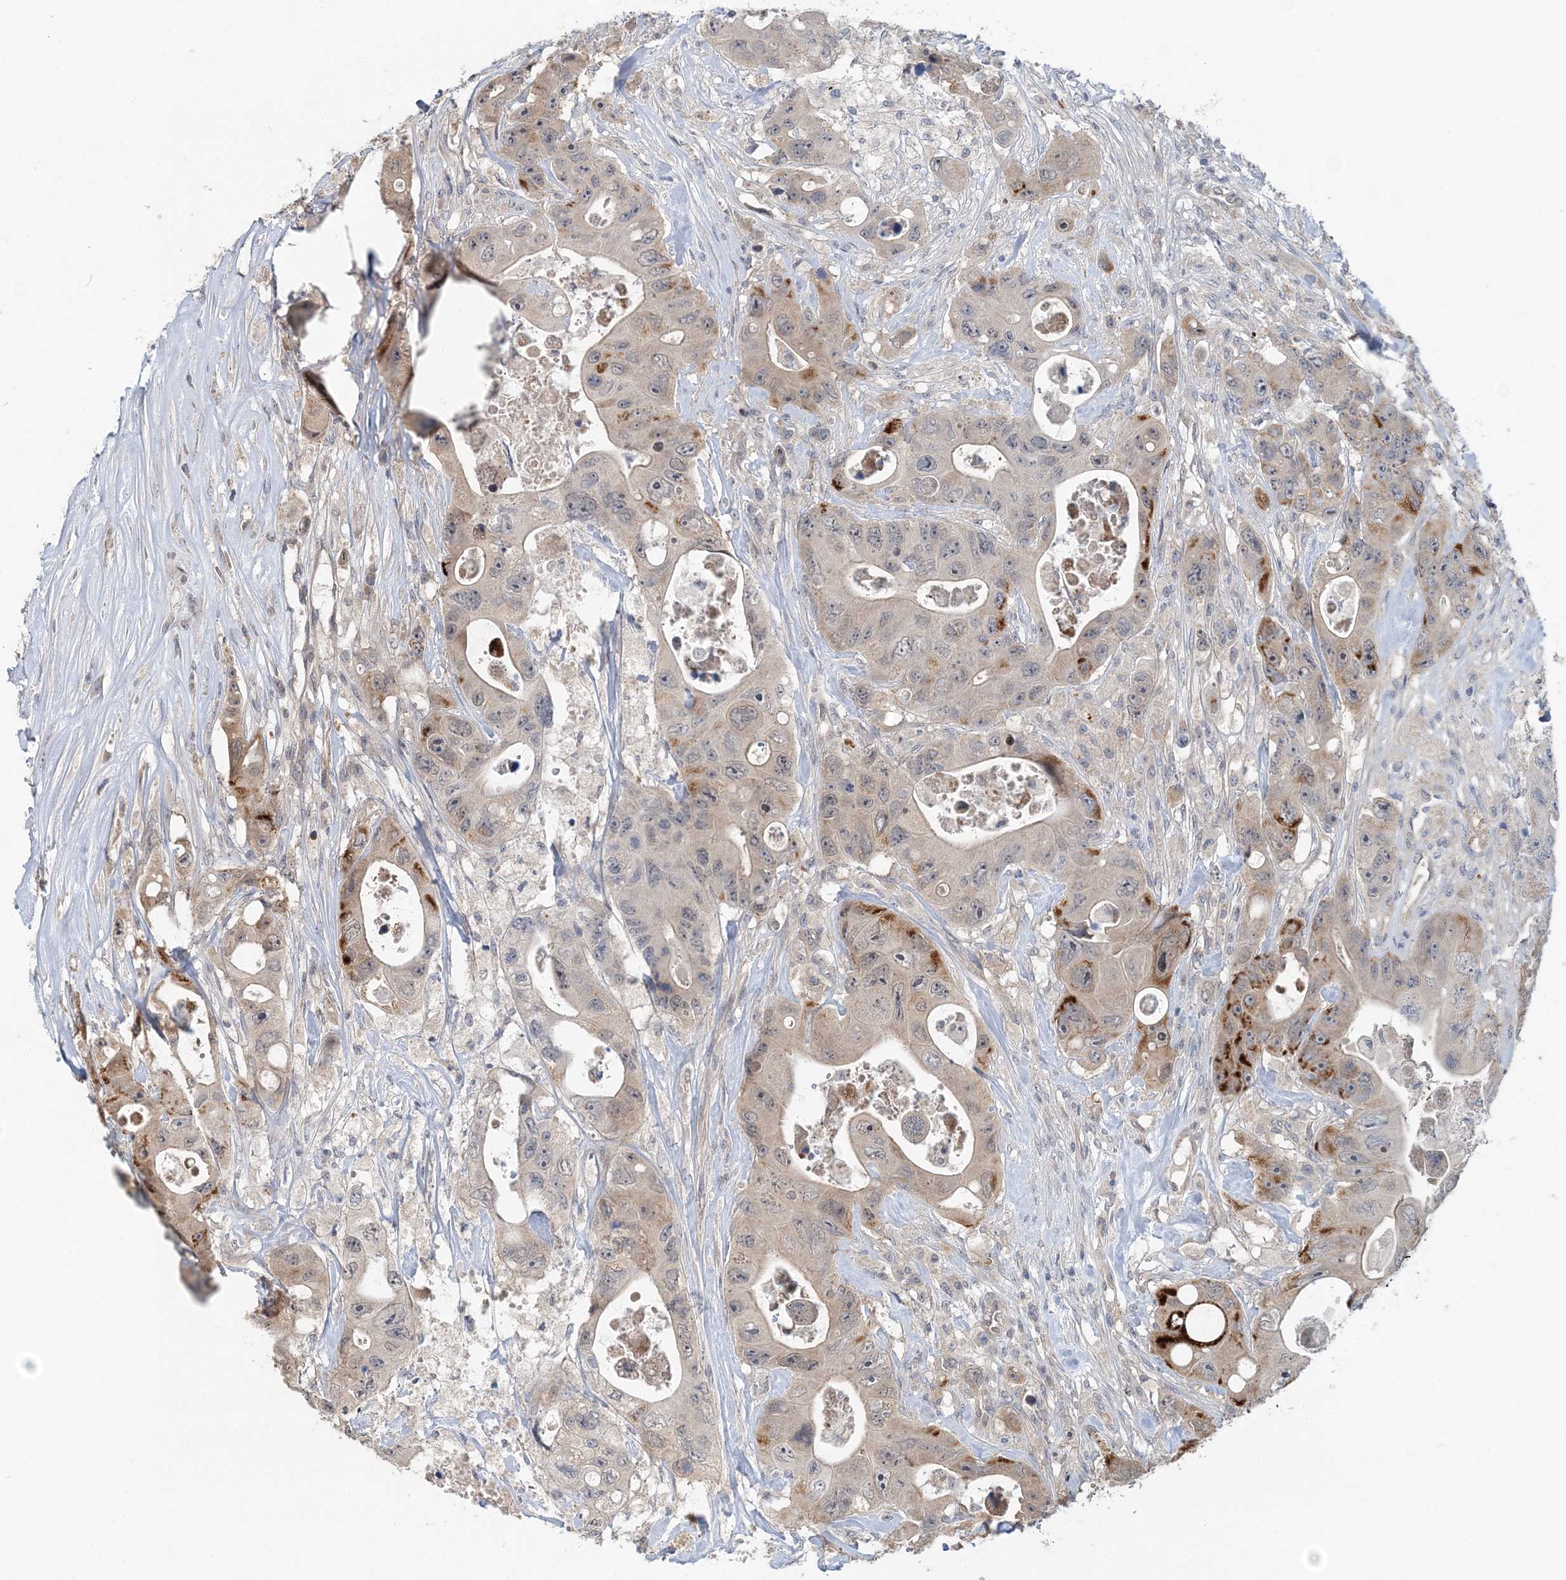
{"staining": {"intensity": "moderate", "quantity": "<25%", "location": "cytoplasmic/membranous"}, "tissue": "colorectal cancer", "cell_type": "Tumor cells", "image_type": "cancer", "snomed": [{"axis": "morphology", "description": "Adenocarcinoma, NOS"}, {"axis": "topography", "description": "Colon"}], "caption": "IHC photomicrograph of neoplastic tissue: adenocarcinoma (colorectal) stained using immunohistochemistry reveals low levels of moderate protein expression localized specifically in the cytoplasmic/membranous of tumor cells, appearing as a cytoplasmic/membranous brown color.", "gene": "RNF25", "patient": {"sex": "female", "age": 46}}